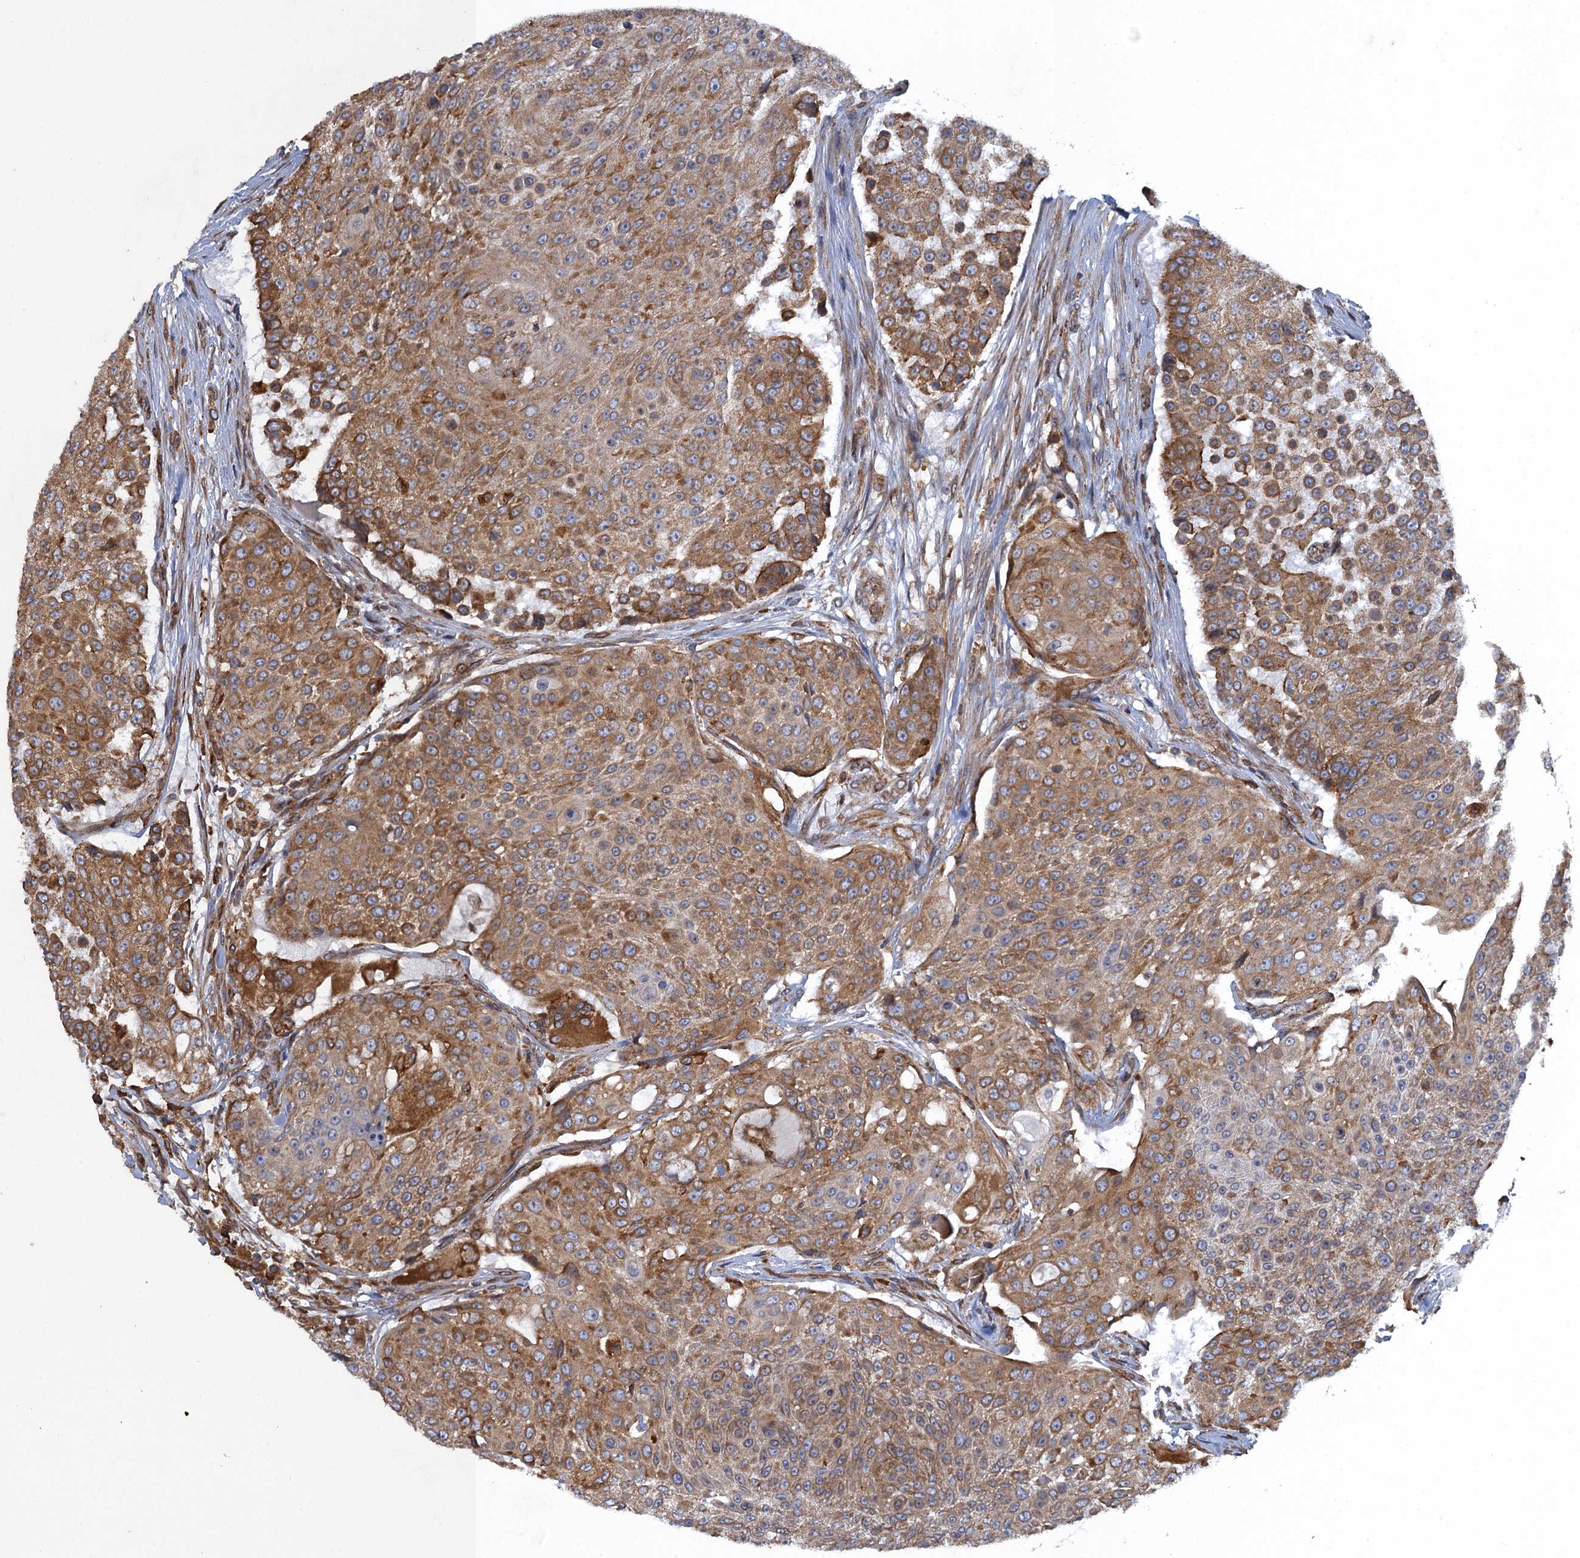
{"staining": {"intensity": "moderate", "quantity": ">75%", "location": "cytoplasmic/membranous"}, "tissue": "urothelial cancer", "cell_type": "Tumor cells", "image_type": "cancer", "snomed": [{"axis": "morphology", "description": "Urothelial carcinoma, High grade"}, {"axis": "topography", "description": "Urinary bladder"}], "caption": "A medium amount of moderate cytoplasmic/membranous expression is appreciated in approximately >75% of tumor cells in urothelial cancer tissue. The protein is stained brown, and the nuclei are stained in blue (DAB IHC with brightfield microscopy, high magnification).", "gene": "ARMC5", "patient": {"sex": "female", "age": 63}}